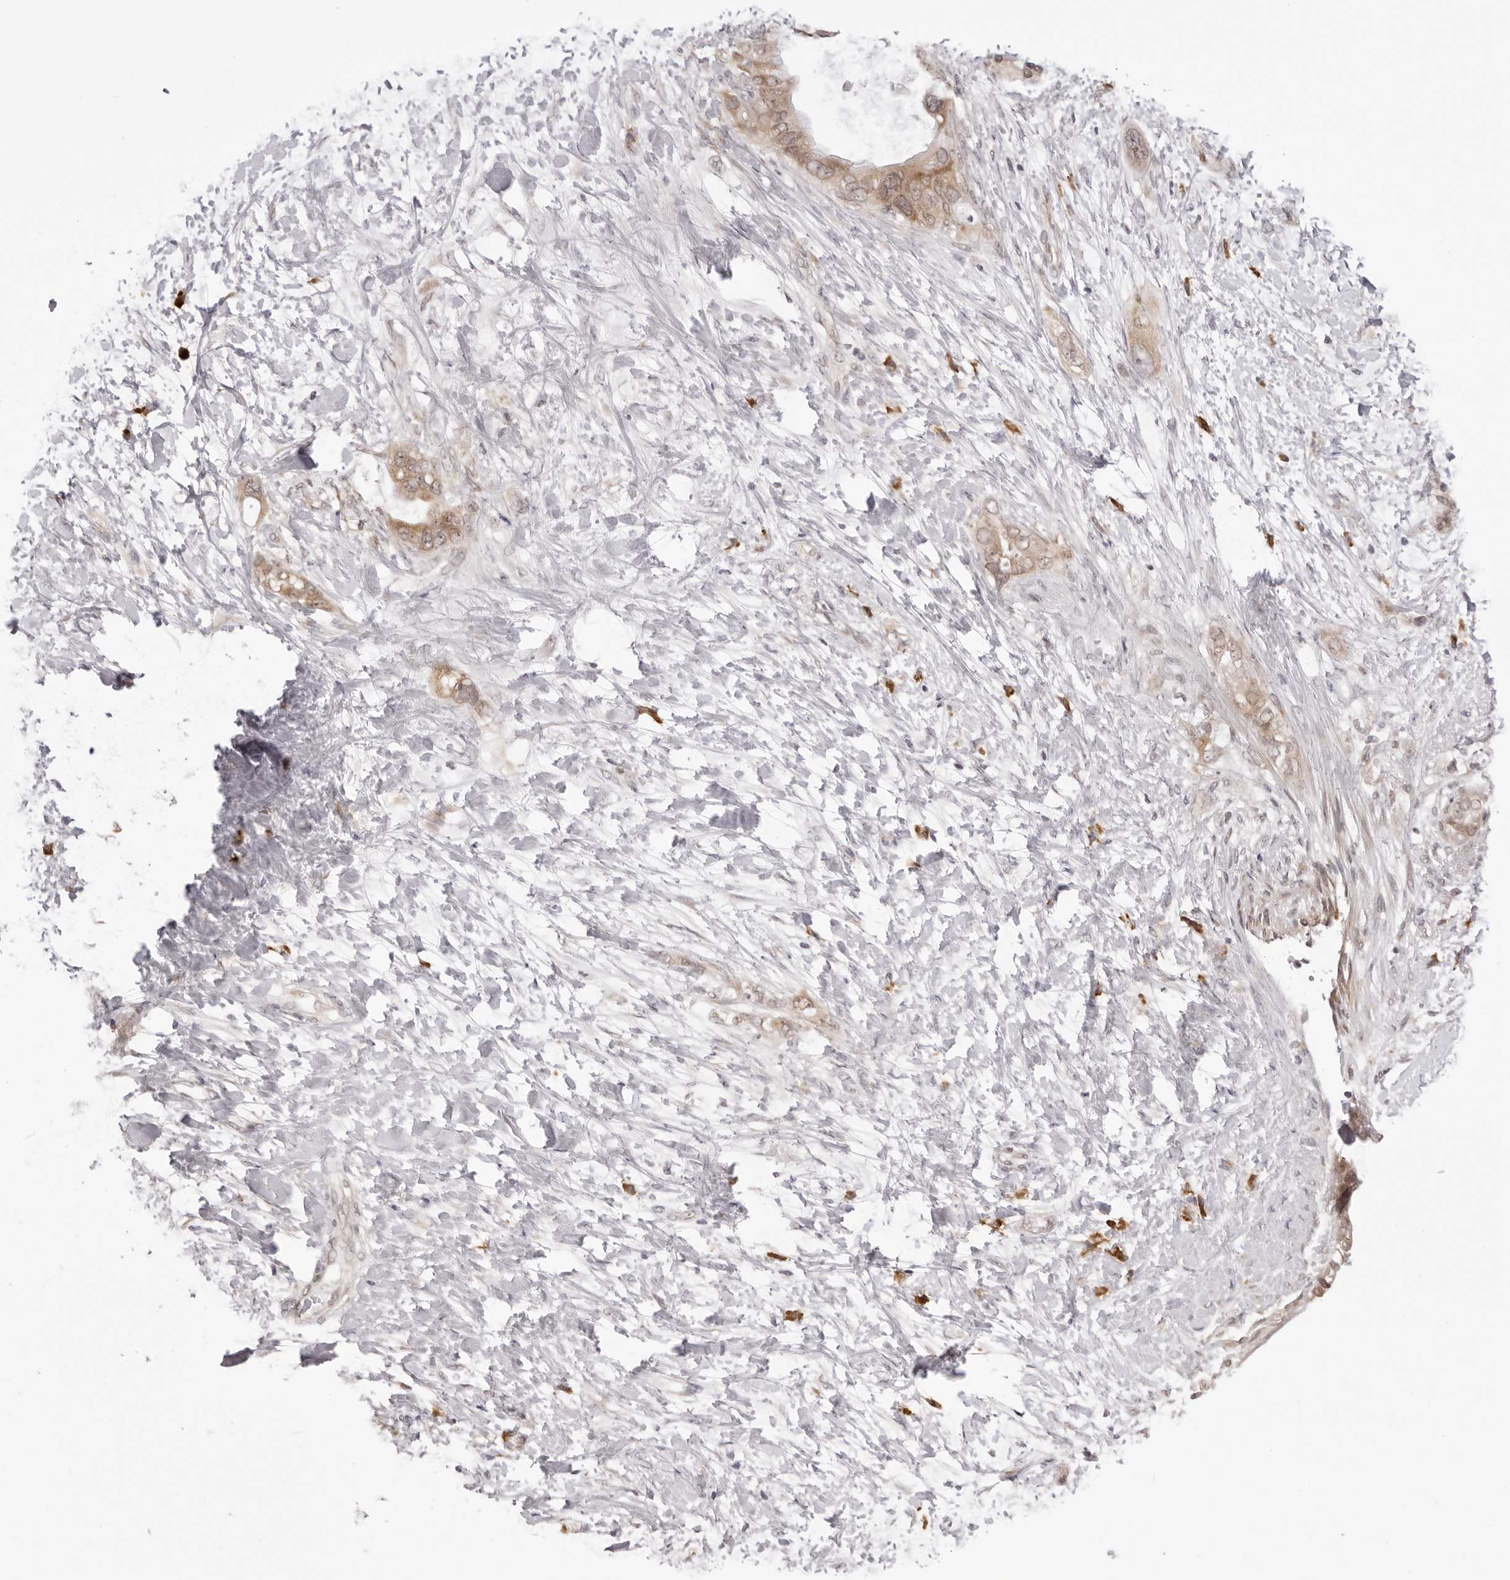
{"staining": {"intensity": "weak", "quantity": "25%-75%", "location": "cytoplasmic/membranous"}, "tissue": "pancreatic cancer", "cell_type": "Tumor cells", "image_type": "cancer", "snomed": [{"axis": "morphology", "description": "Adenocarcinoma, NOS"}, {"axis": "topography", "description": "Pancreas"}], "caption": "About 25%-75% of tumor cells in human pancreatic cancer show weak cytoplasmic/membranous protein positivity as visualized by brown immunohistochemical staining.", "gene": "ZC3H11A", "patient": {"sex": "female", "age": 56}}